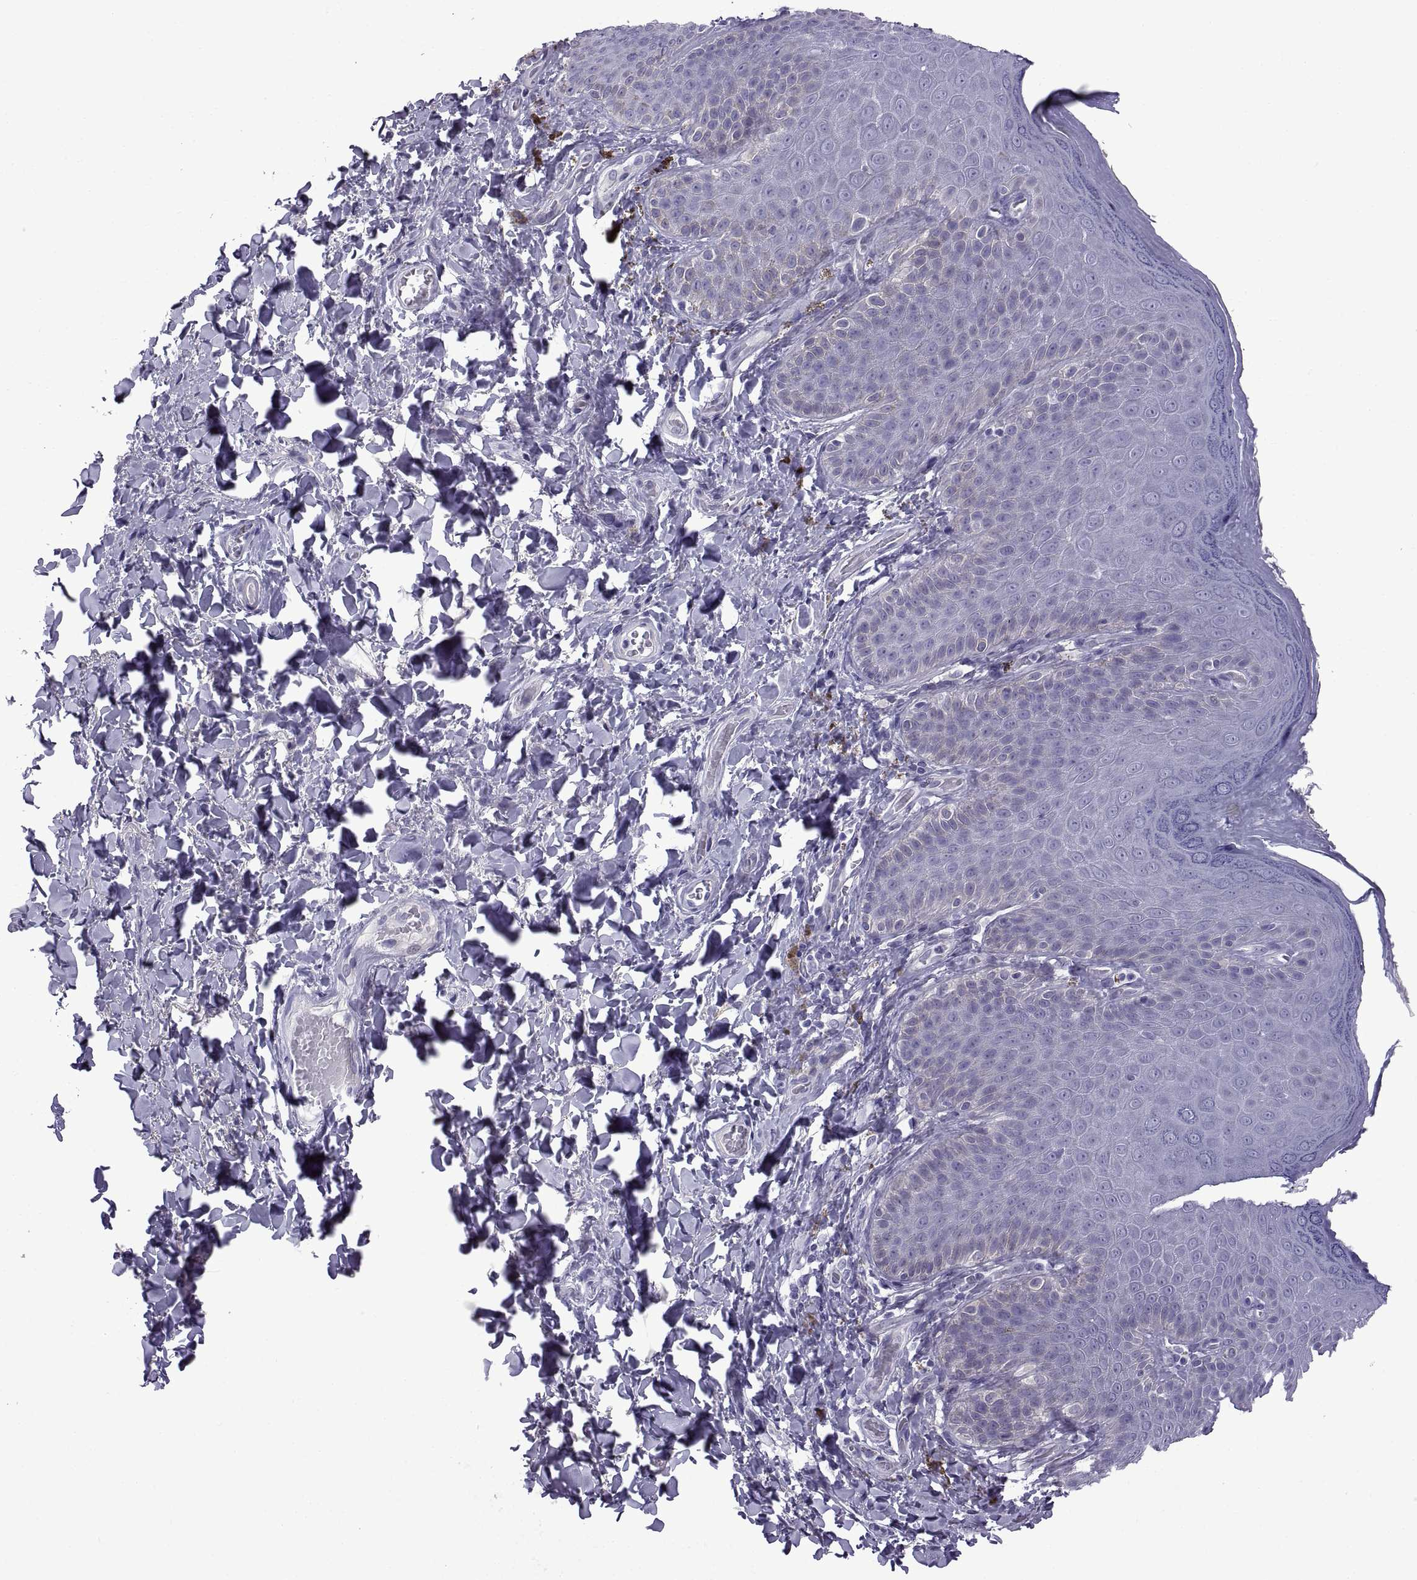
{"staining": {"intensity": "negative", "quantity": "none", "location": "none"}, "tissue": "skin", "cell_type": "Epidermal cells", "image_type": "normal", "snomed": [{"axis": "morphology", "description": "Normal tissue, NOS"}, {"axis": "topography", "description": "Anal"}], "caption": "DAB (3,3'-diaminobenzidine) immunohistochemical staining of unremarkable skin reveals no significant positivity in epidermal cells. (DAB (3,3'-diaminobenzidine) IHC with hematoxylin counter stain).", "gene": "SPDYE10", "patient": {"sex": "male", "age": 53}}